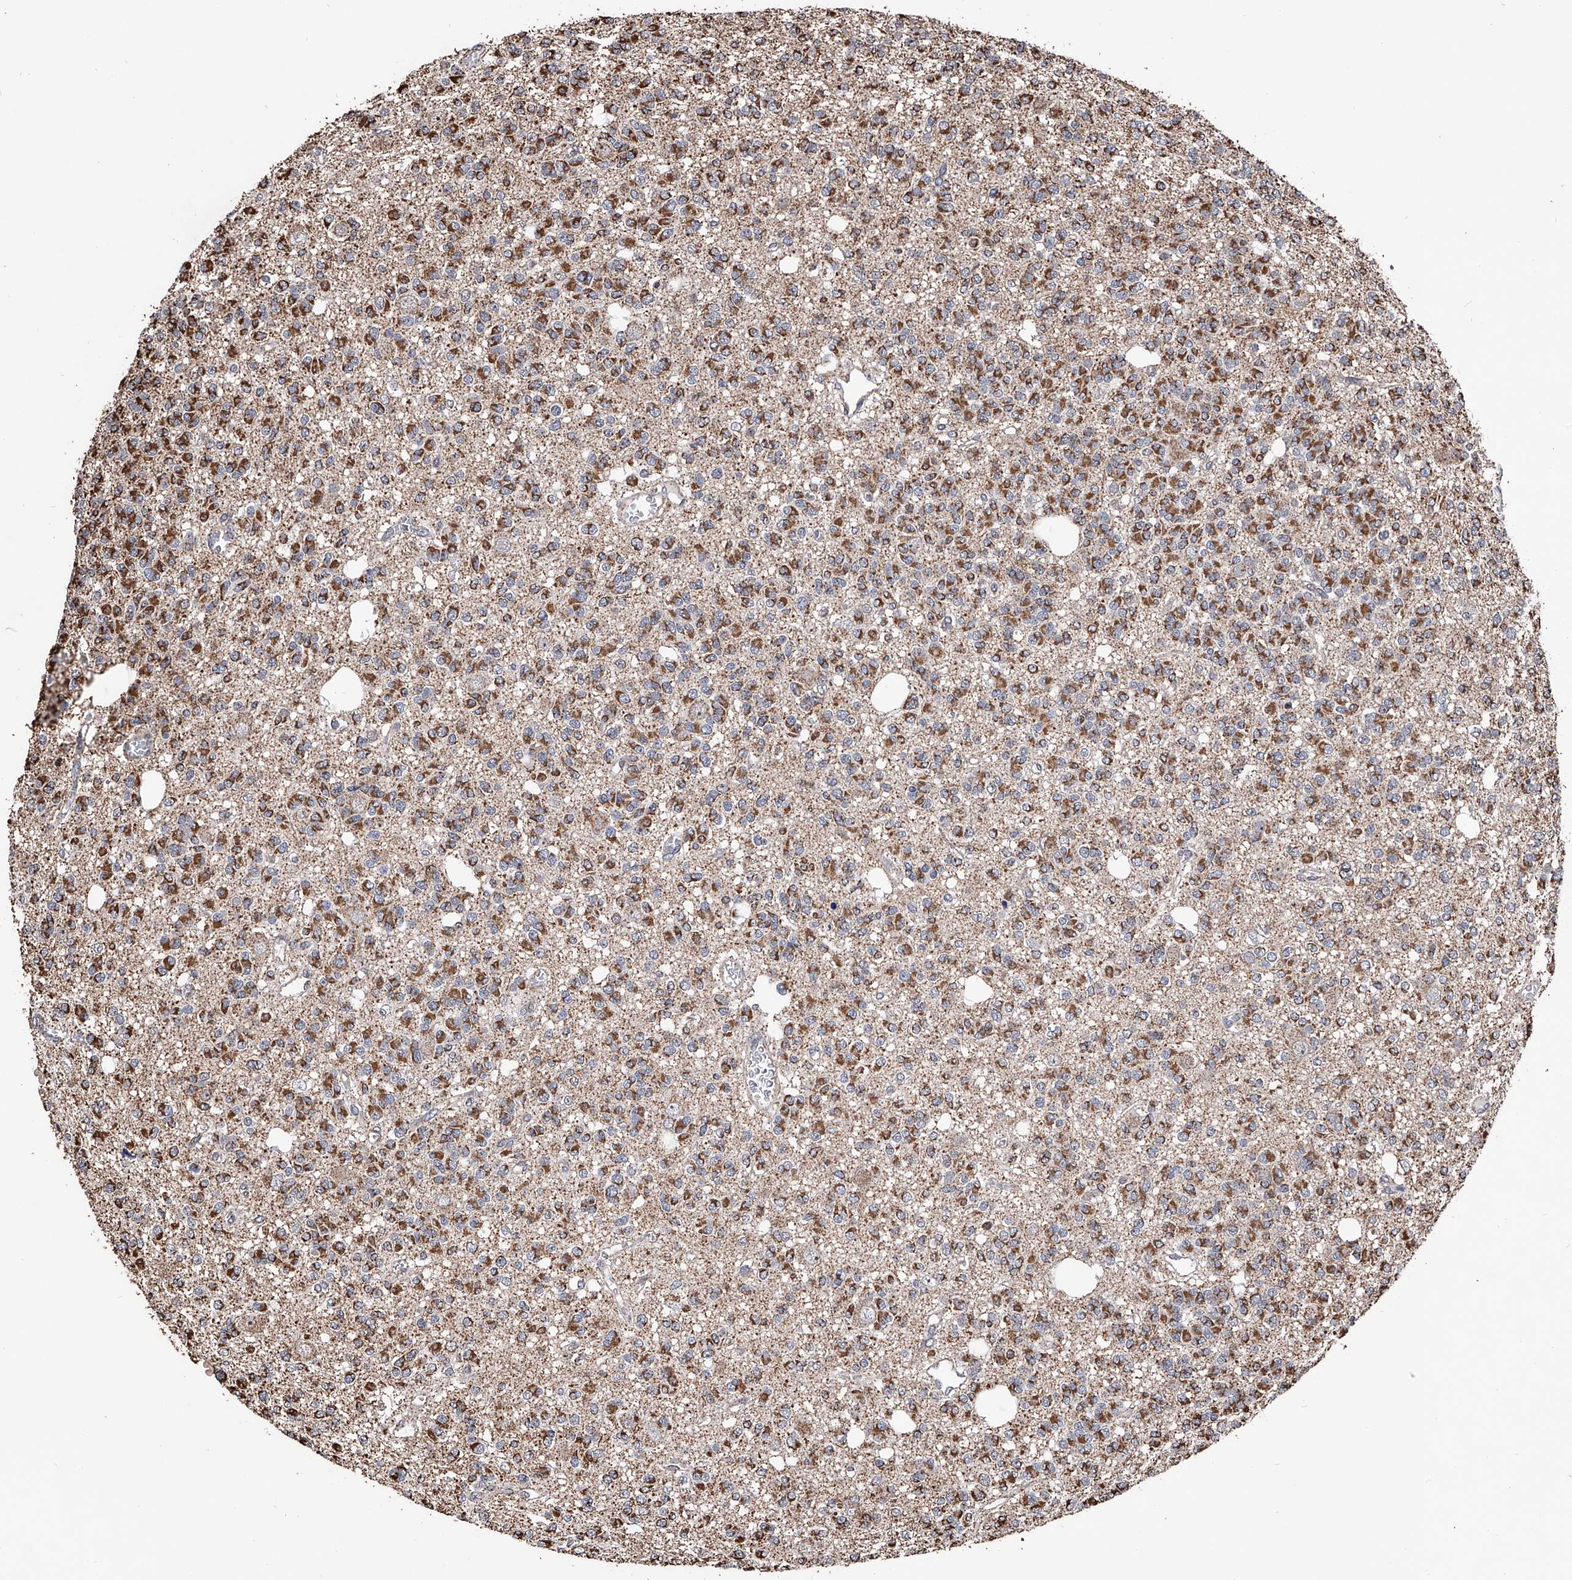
{"staining": {"intensity": "strong", "quantity": "25%-75%", "location": "cytoplasmic/membranous"}, "tissue": "glioma", "cell_type": "Tumor cells", "image_type": "cancer", "snomed": [{"axis": "morphology", "description": "Glioma, malignant, Low grade"}, {"axis": "topography", "description": "Brain"}], "caption": "This micrograph demonstrates immunohistochemistry staining of low-grade glioma (malignant), with high strong cytoplasmic/membranous staining in about 25%-75% of tumor cells.", "gene": "SMPDL3A", "patient": {"sex": "male", "age": 38}}